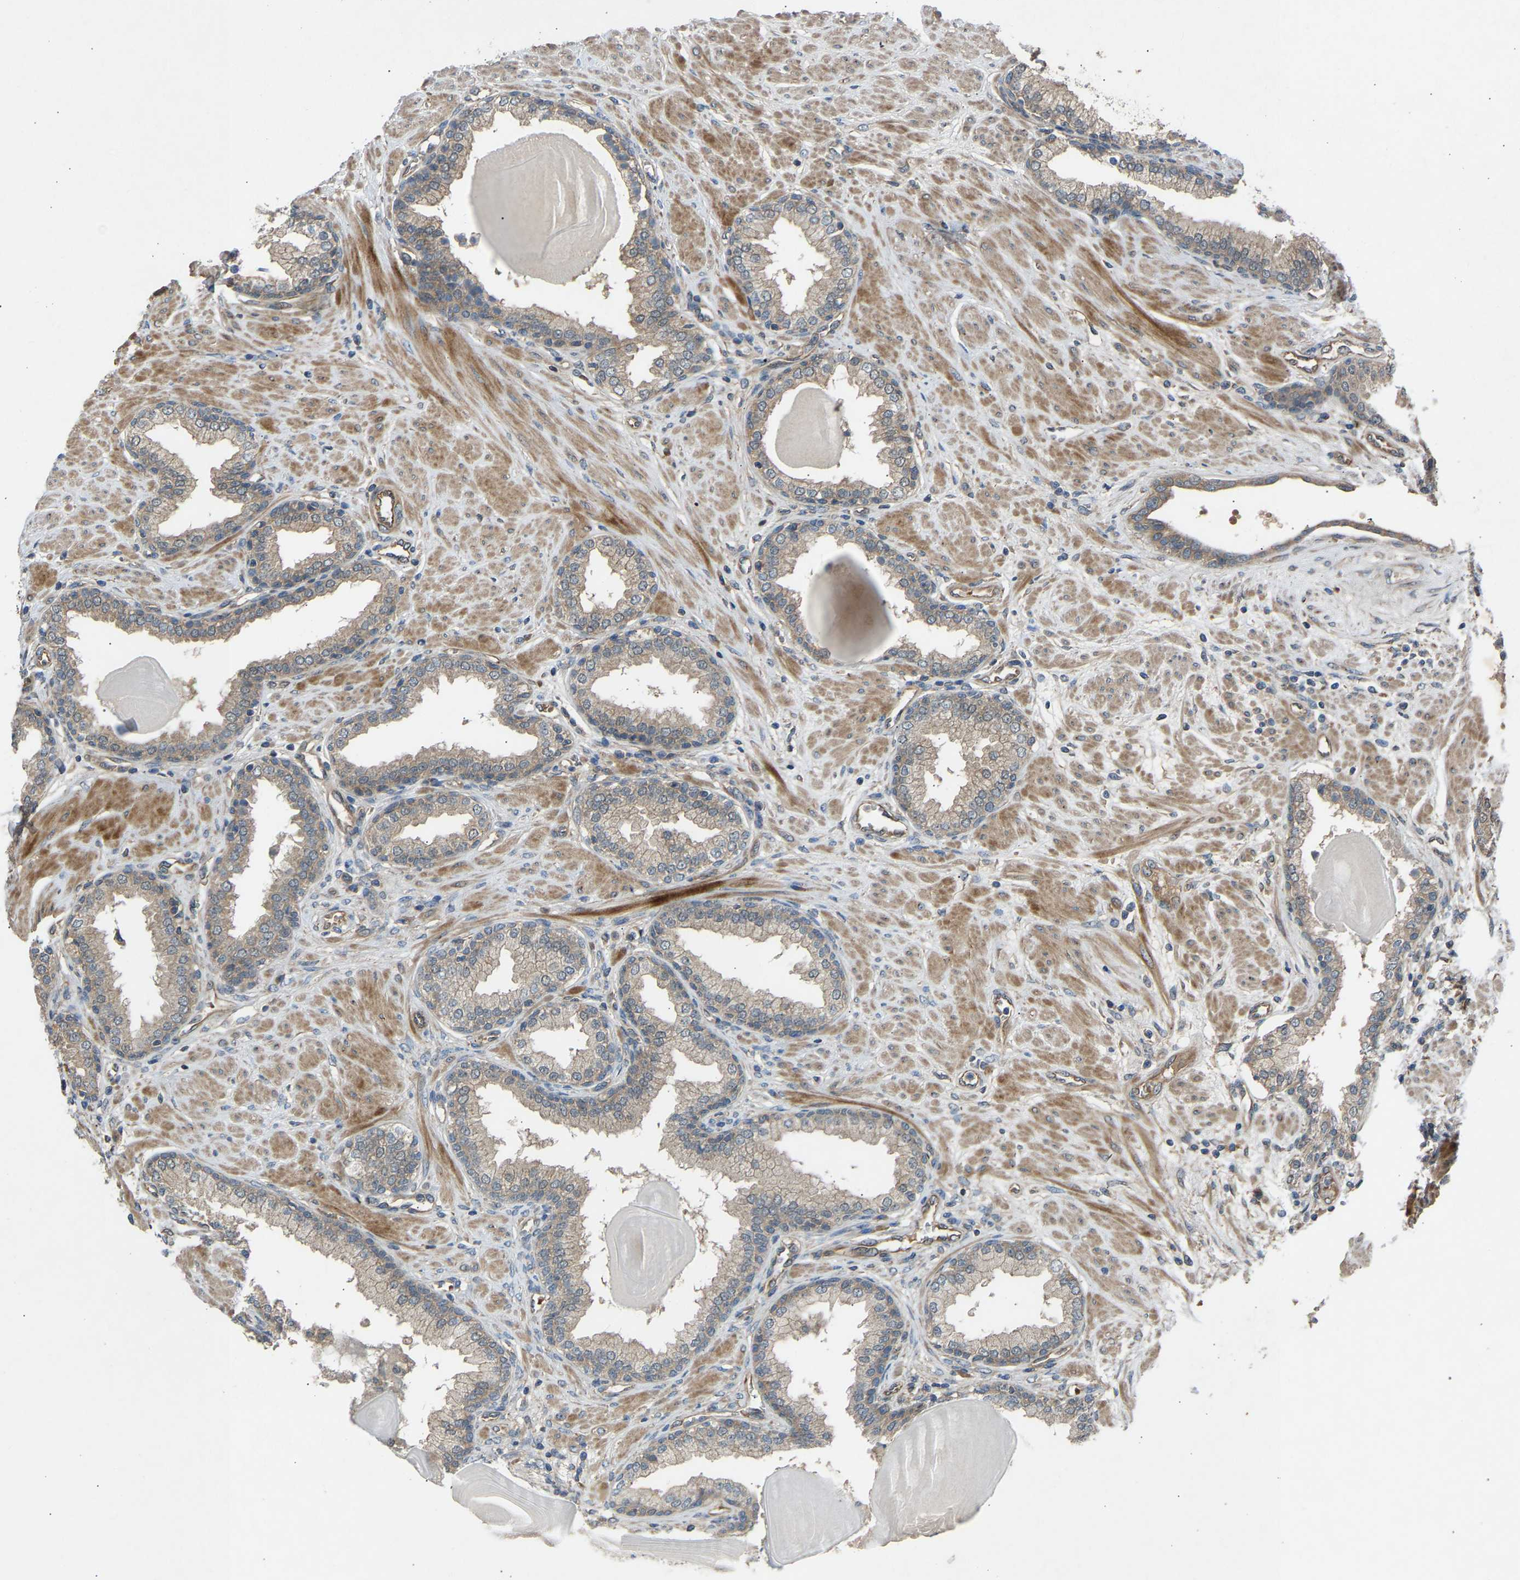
{"staining": {"intensity": "weak", "quantity": ">75%", "location": "cytoplasmic/membranous"}, "tissue": "prostate", "cell_type": "Glandular cells", "image_type": "normal", "snomed": [{"axis": "morphology", "description": "Normal tissue, NOS"}, {"axis": "topography", "description": "Prostate"}], "caption": "The micrograph exhibits staining of normal prostate, revealing weak cytoplasmic/membranous protein expression (brown color) within glandular cells.", "gene": "GAS2L1", "patient": {"sex": "male", "age": 51}}